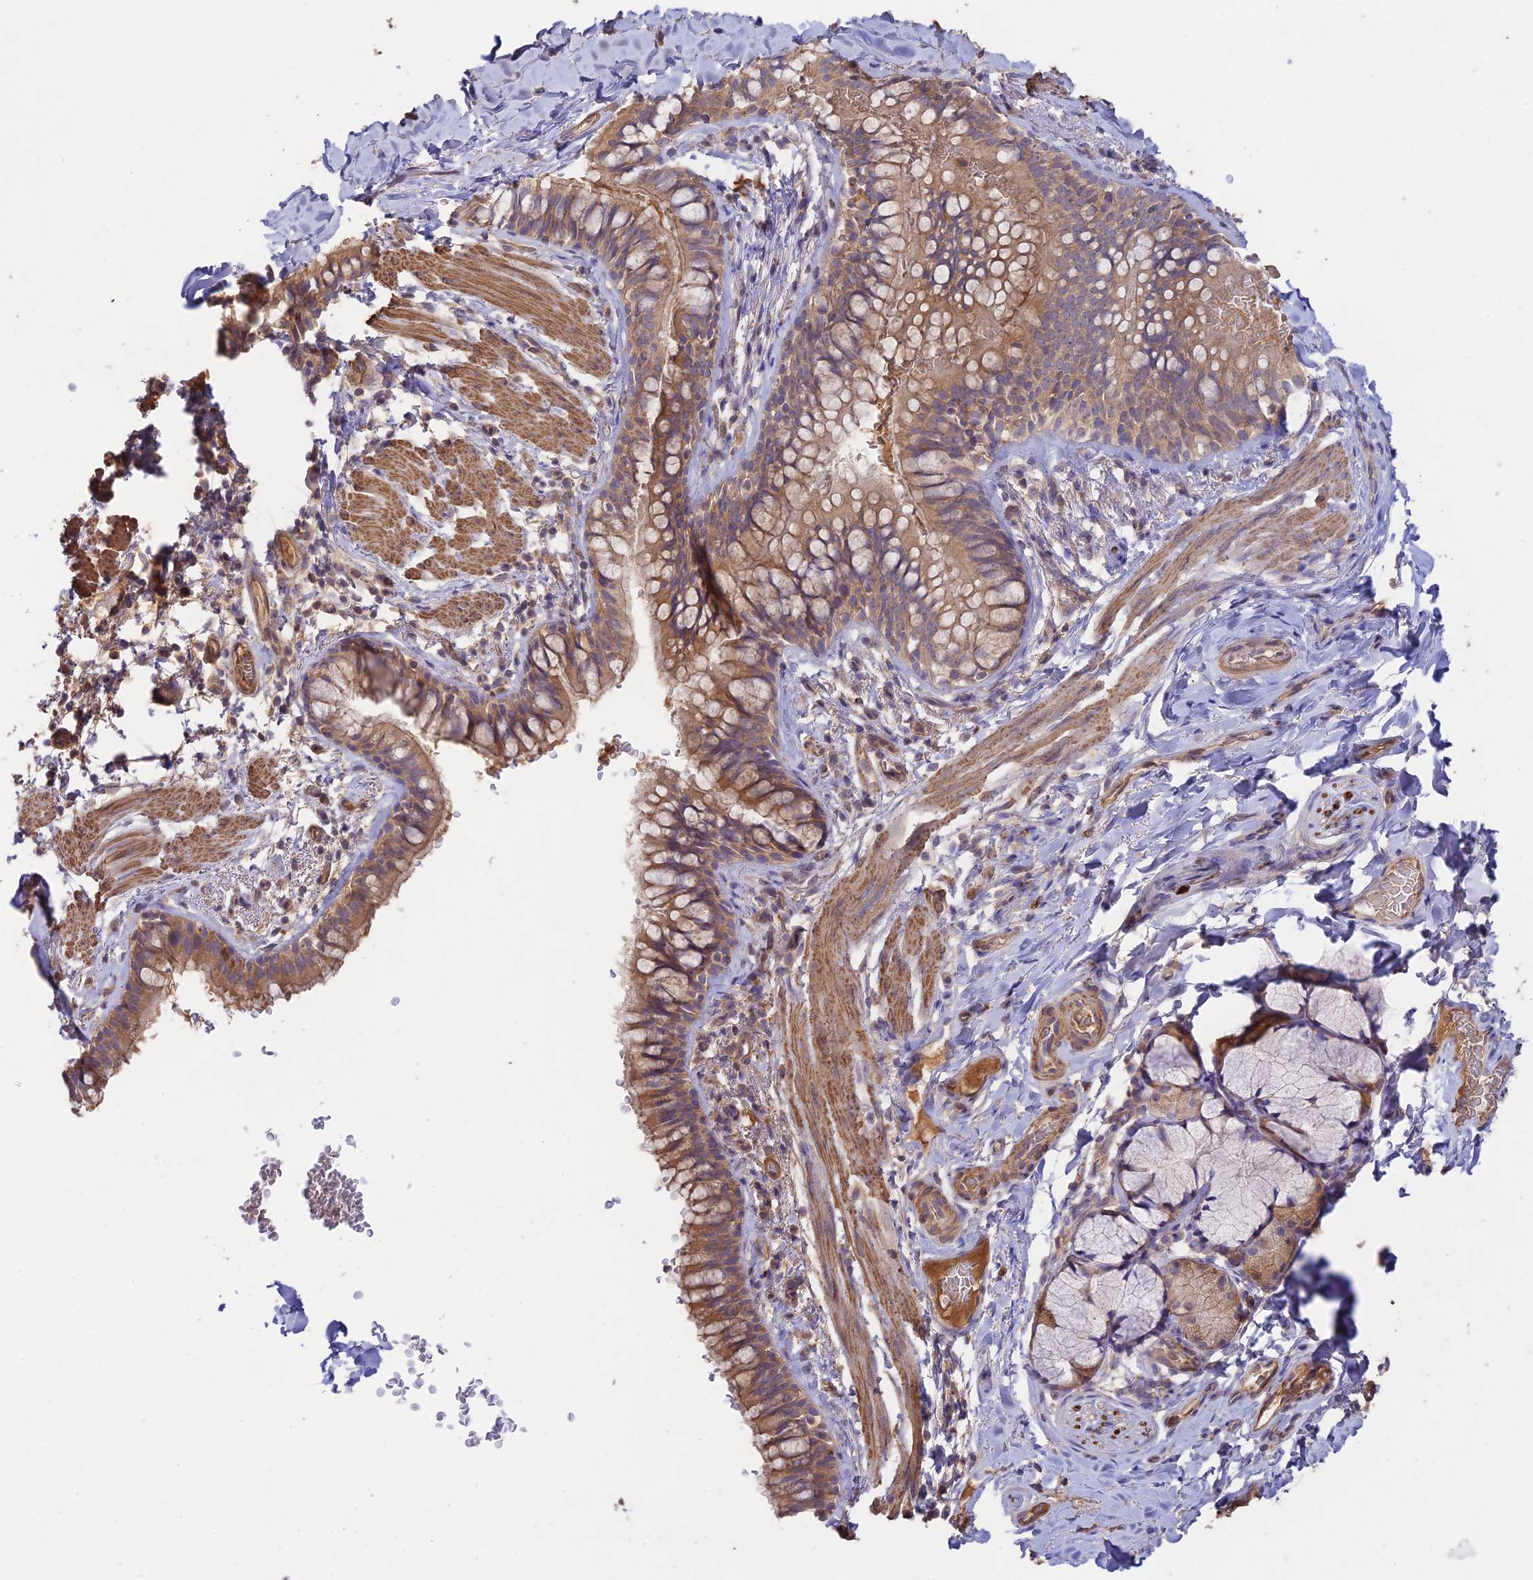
{"staining": {"intensity": "moderate", "quantity": ">75%", "location": "cytoplasmic/membranous"}, "tissue": "bronchus", "cell_type": "Respiratory epithelial cells", "image_type": "normal", "snomed": [{"axis": "morphology", "description": "Normal tissue, NOS"}, {"axis": "topography", "description": "Cartilage tissue"}, {"axis": "topography", "description": "Bronchus"}], "caption": "Respiratory epithelial cells show medium levels of moderate cytoplasmic/membranous staining in about >75% of cells in unremarkable human bronchus.", "gene": "CLCF1", "patient": {"sex": "female", "age": 36}}